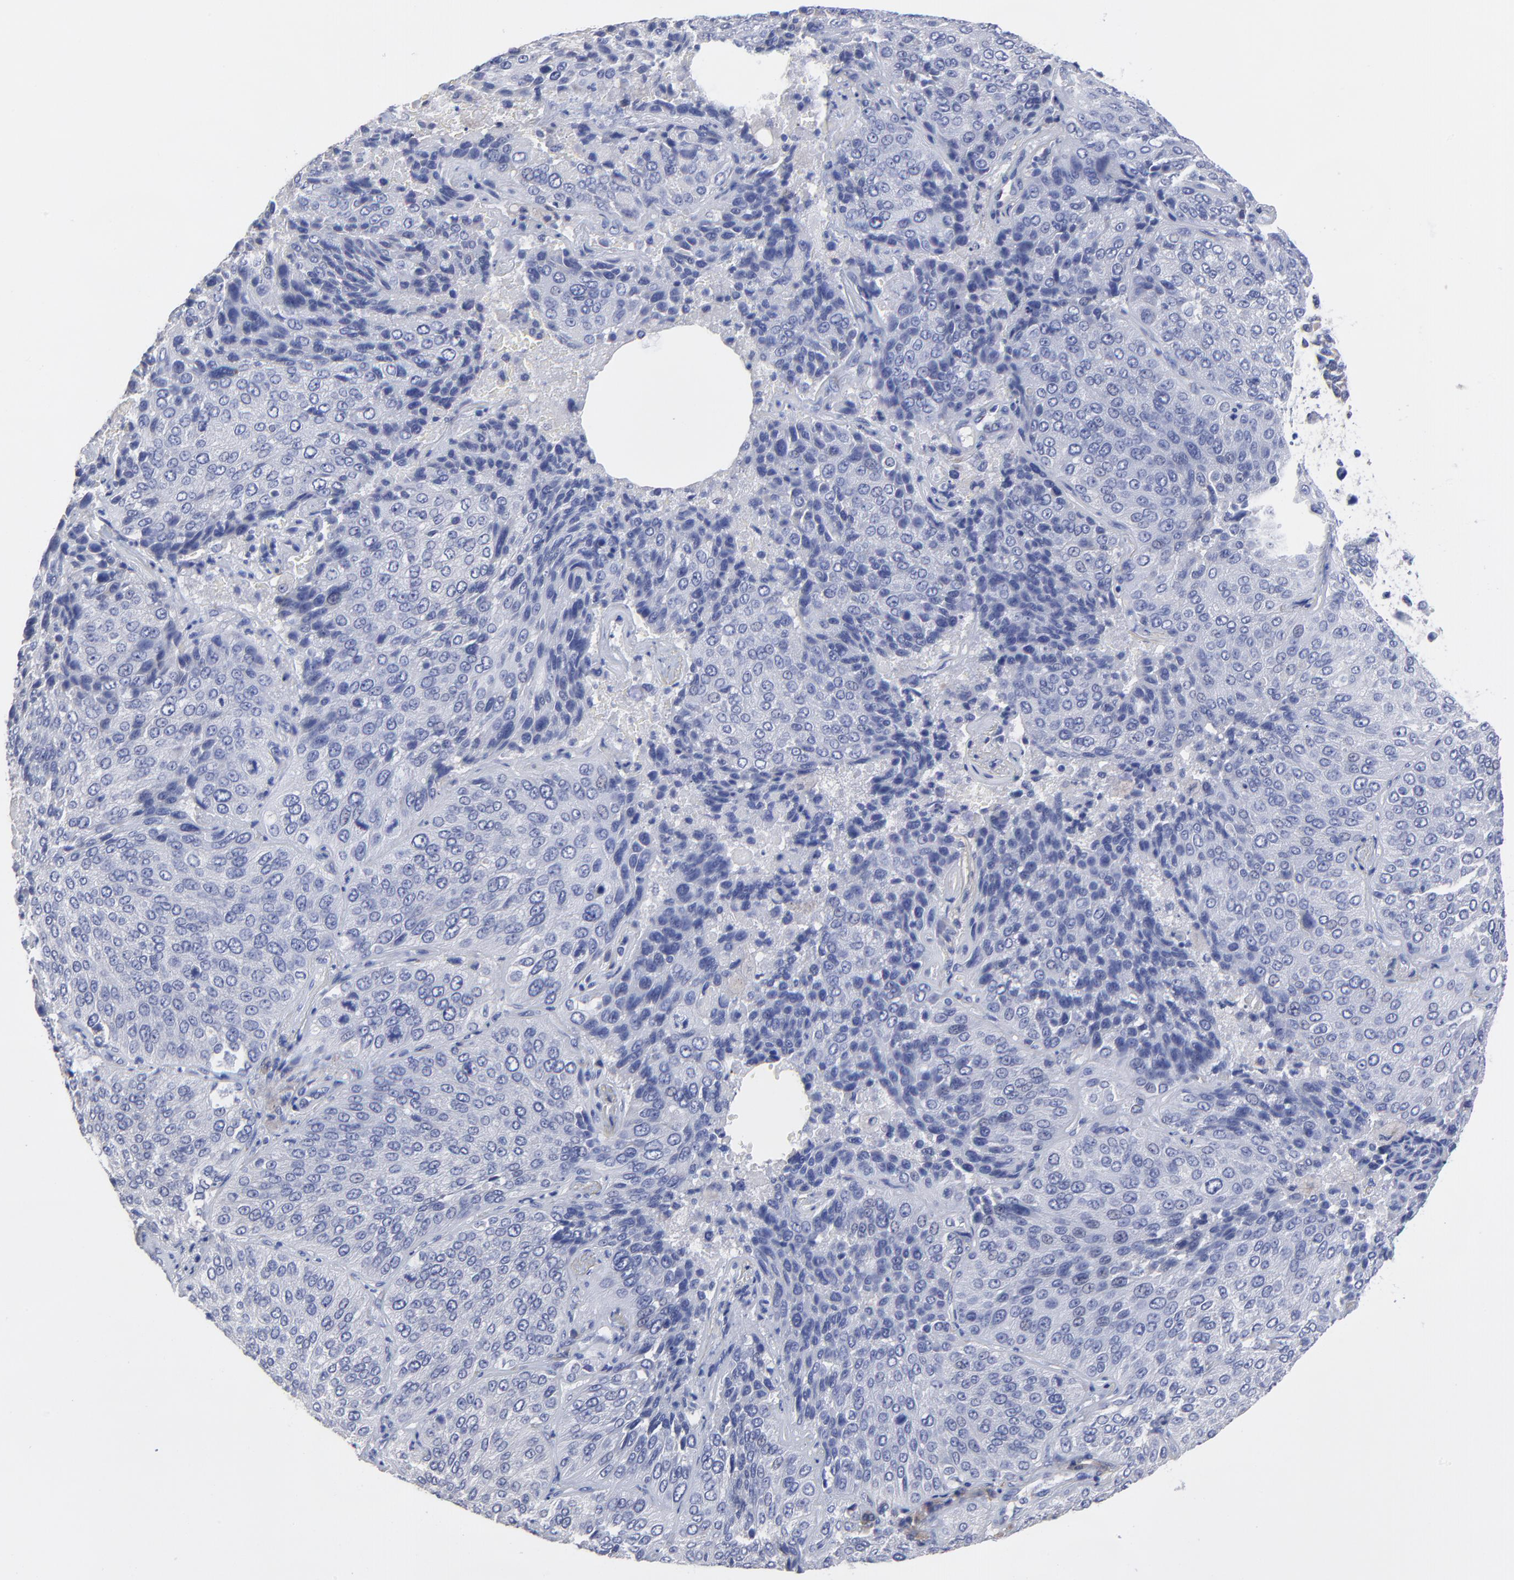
{"staining": {"intensity": "negative", "quantity": "none", "location": "none"}, "tissue": "lung cancer", "cell_type": "Tumor cells", "image_type": "cancer", "snomed": [{"axis": "morphology", "description": "Squamous cell carcinoma, NOS"}, {"axis": "topography", "description": "Lung"}], "caption": "A high-resolution histopathology image shows IHC staining of lung cancer (squamous cell carcinoma), which demonstrates no significant staining in tumor cells. Nuclei are stained in blue.", "gene": "LAX1", "patient": {"sex": "male", "age": 54}}